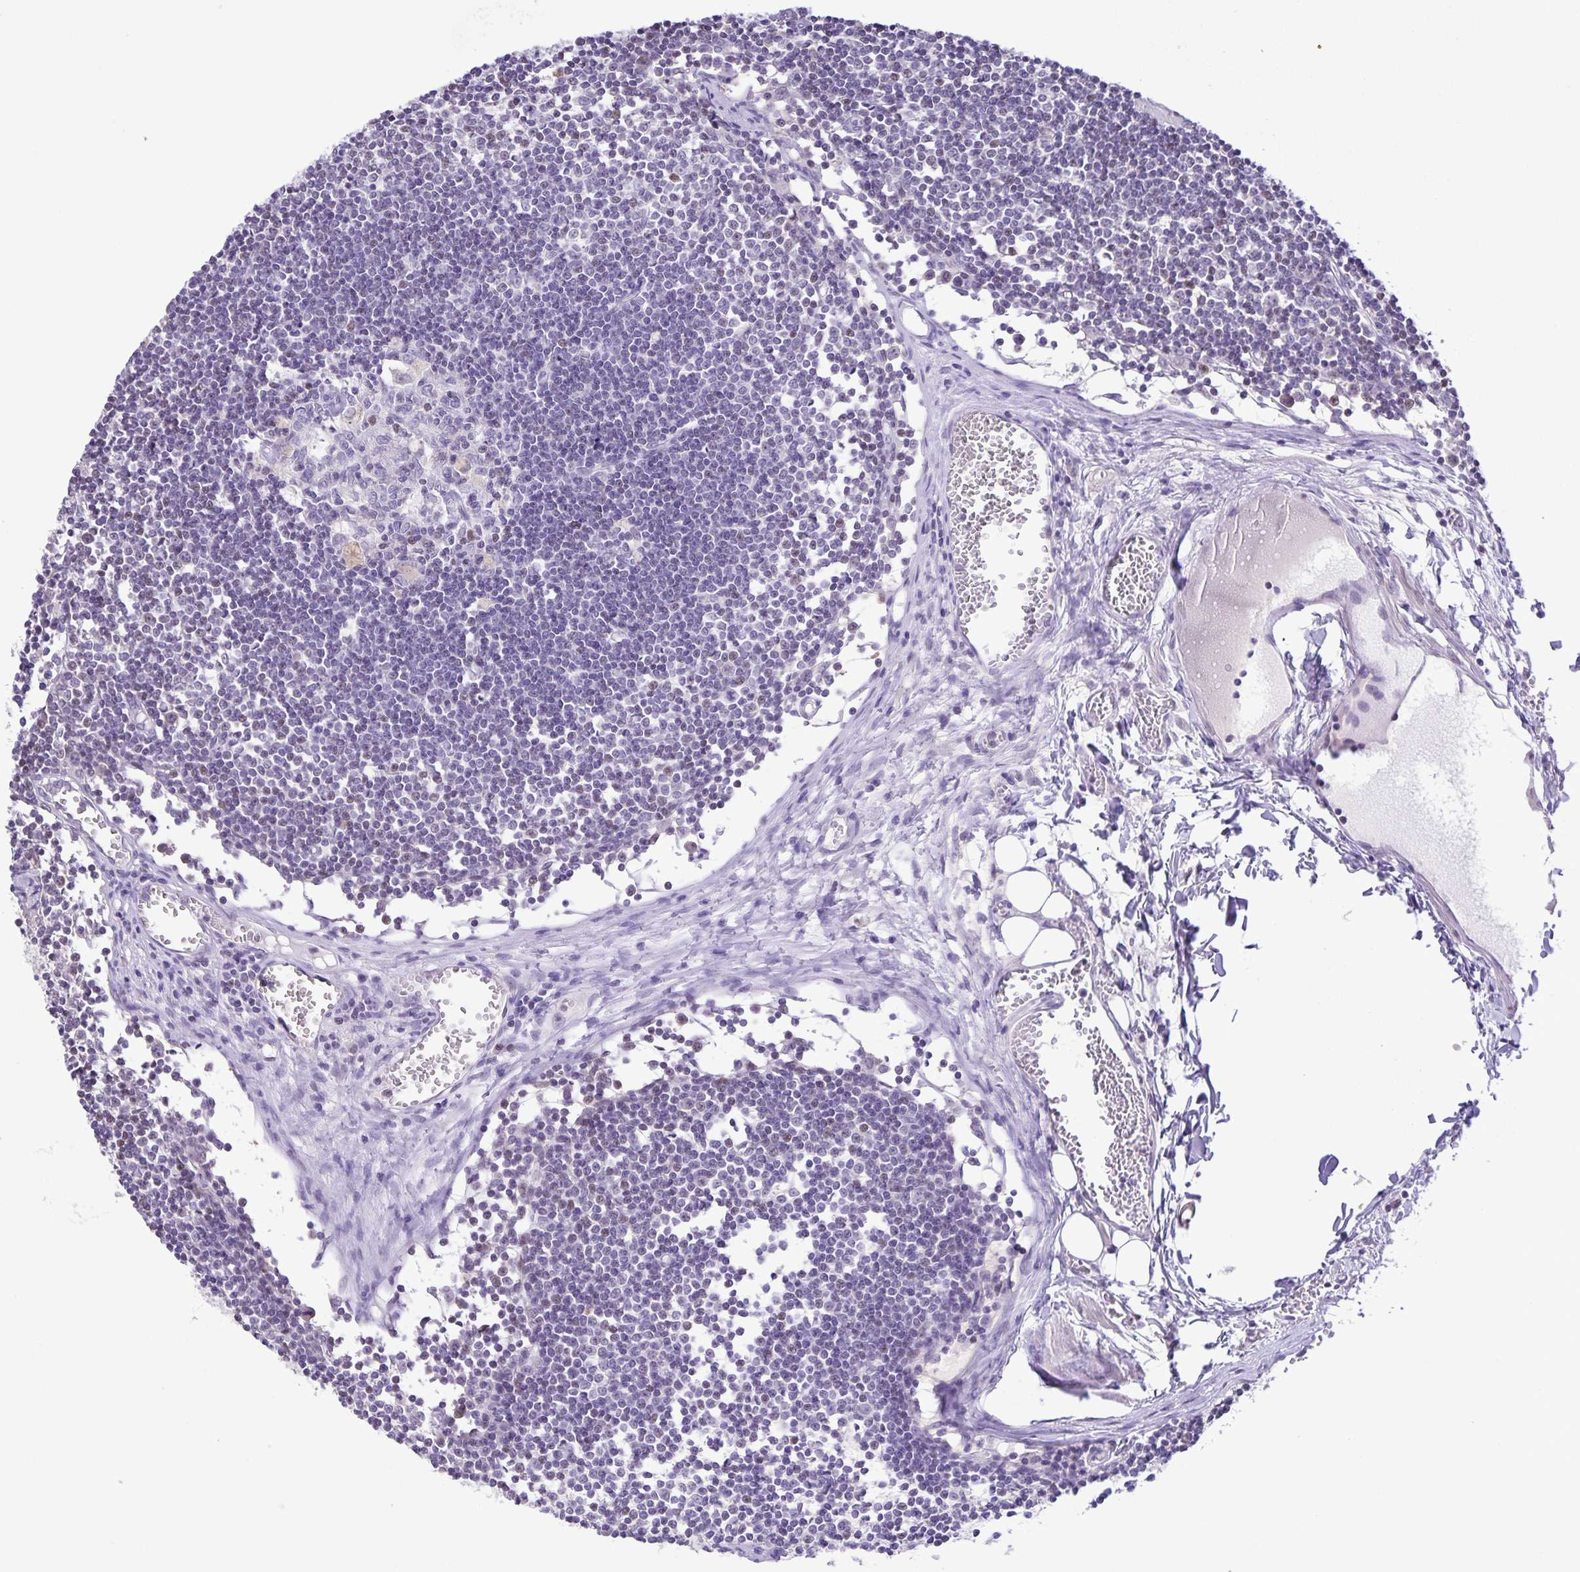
{"staining": {"intensity": "negative", "quantity": "none", "location": "none"}, "tissue": "lymph node", "cell_type": "Germinal center cells", "image_type": "normal", "snomed": [{"axis": "morphology", "description": "Normal tissue, NOS"}, {"axis": "topography", "description": "Lymph node"}], "caption": "Lymph node was stained to show a protein in brown. There is no significant expression in germinal center cells. The staining is performed using DAB (3,3'-diaminobenzidine) brown chromogen with nuclei counter-stained in using hematoxylin.", "gene": "ONECUT2", "patient": {"sex": "female", "age": 11}}